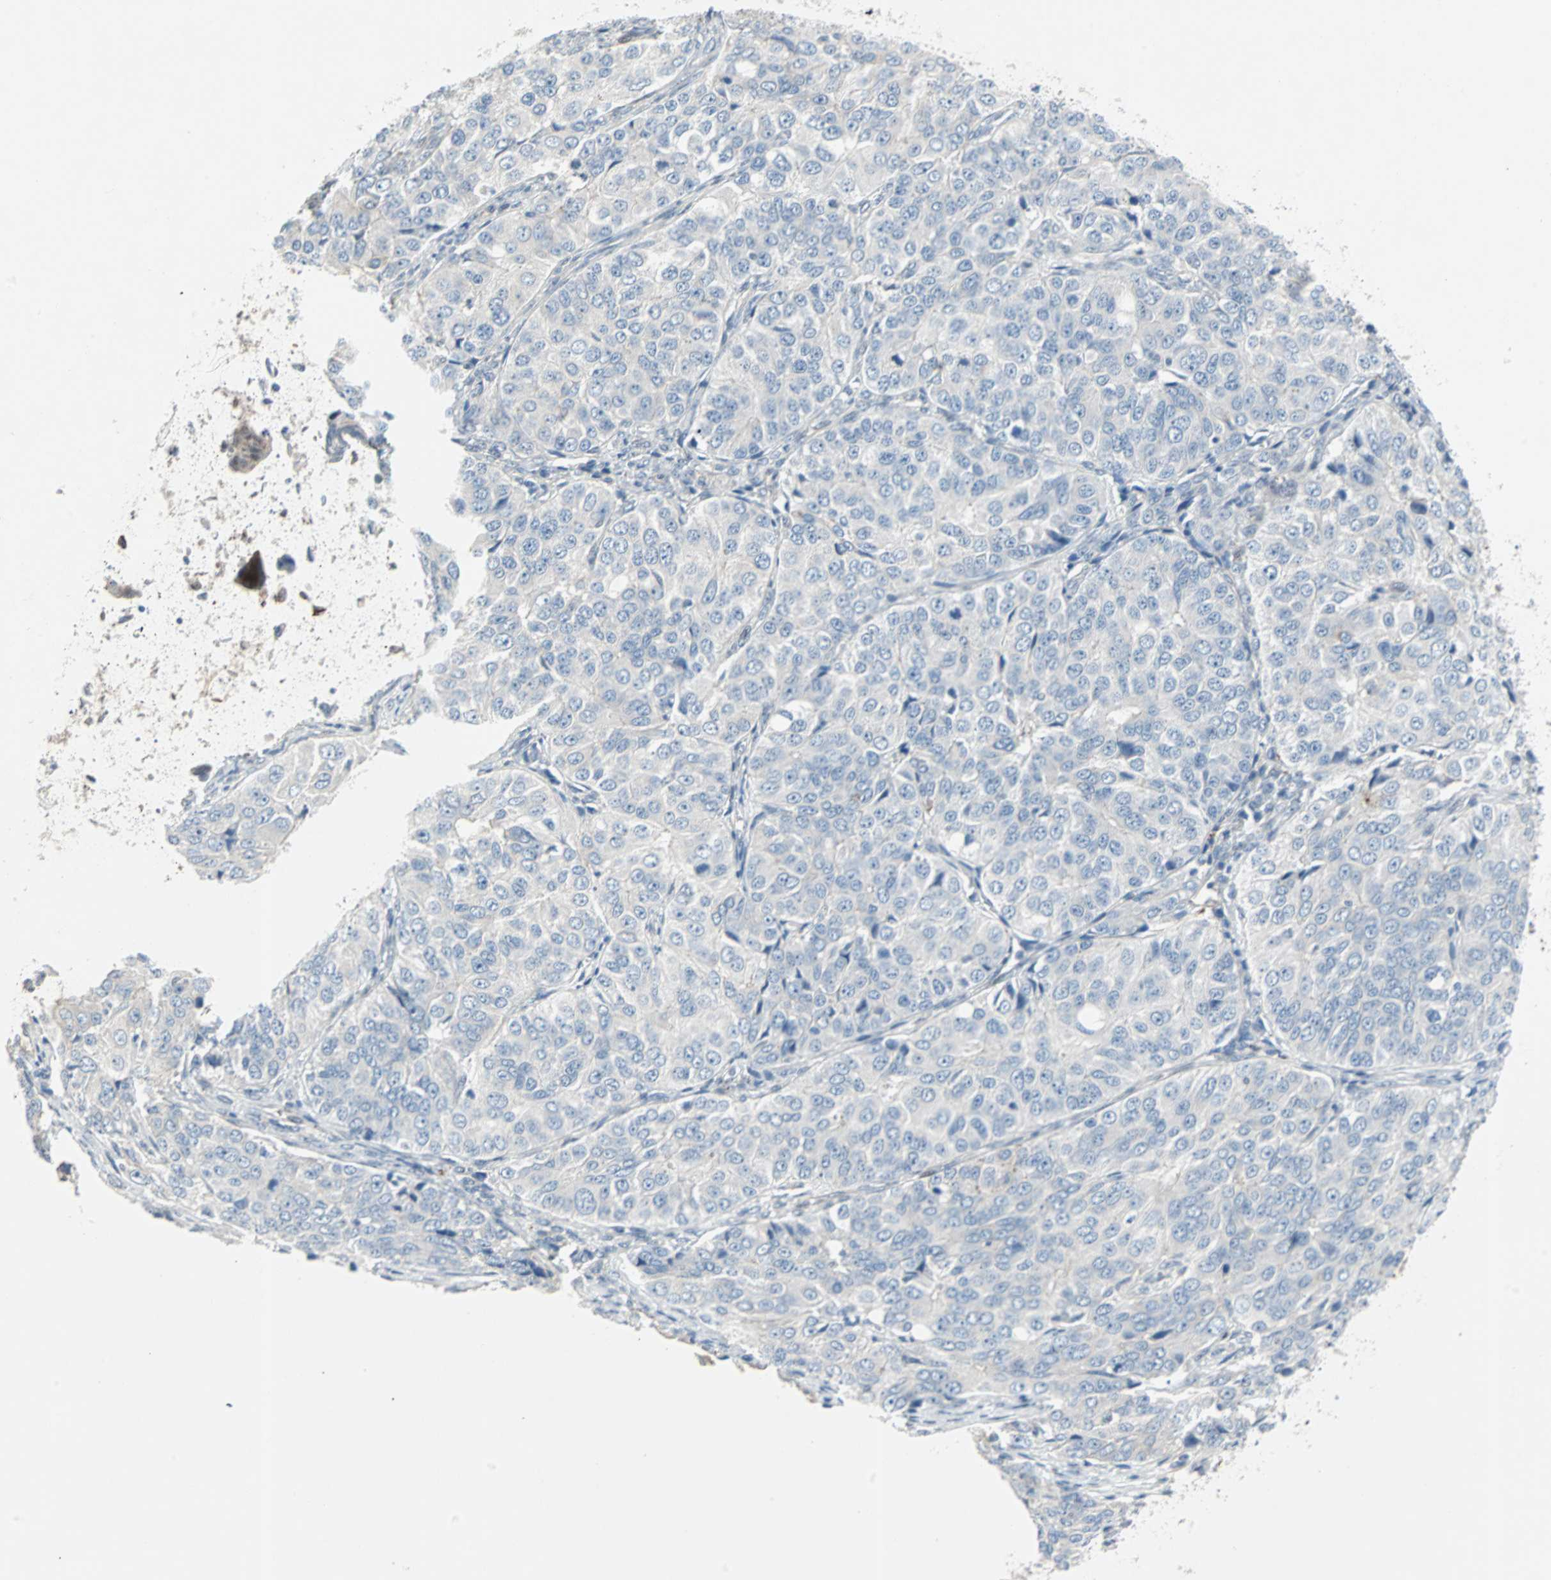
{"staining": {"intensity": "negative", "quantity": "none", "location": "none"}, "tissue": "ovarian cancer", "cell_type": "Tumor cells", "image_type": "cancer", "snomed": [{"axis": "morphology", "description": "Carcinoma, endometroid"}, {"axis": "topography", "description": "Ovary"}], "caption": "Immunohistochemistry of human ovarian endometroid carcinoma demonstrates no expression in tumor cells.", "gene": "CAND2", "patient": {"sex": "female", "age": 51}}